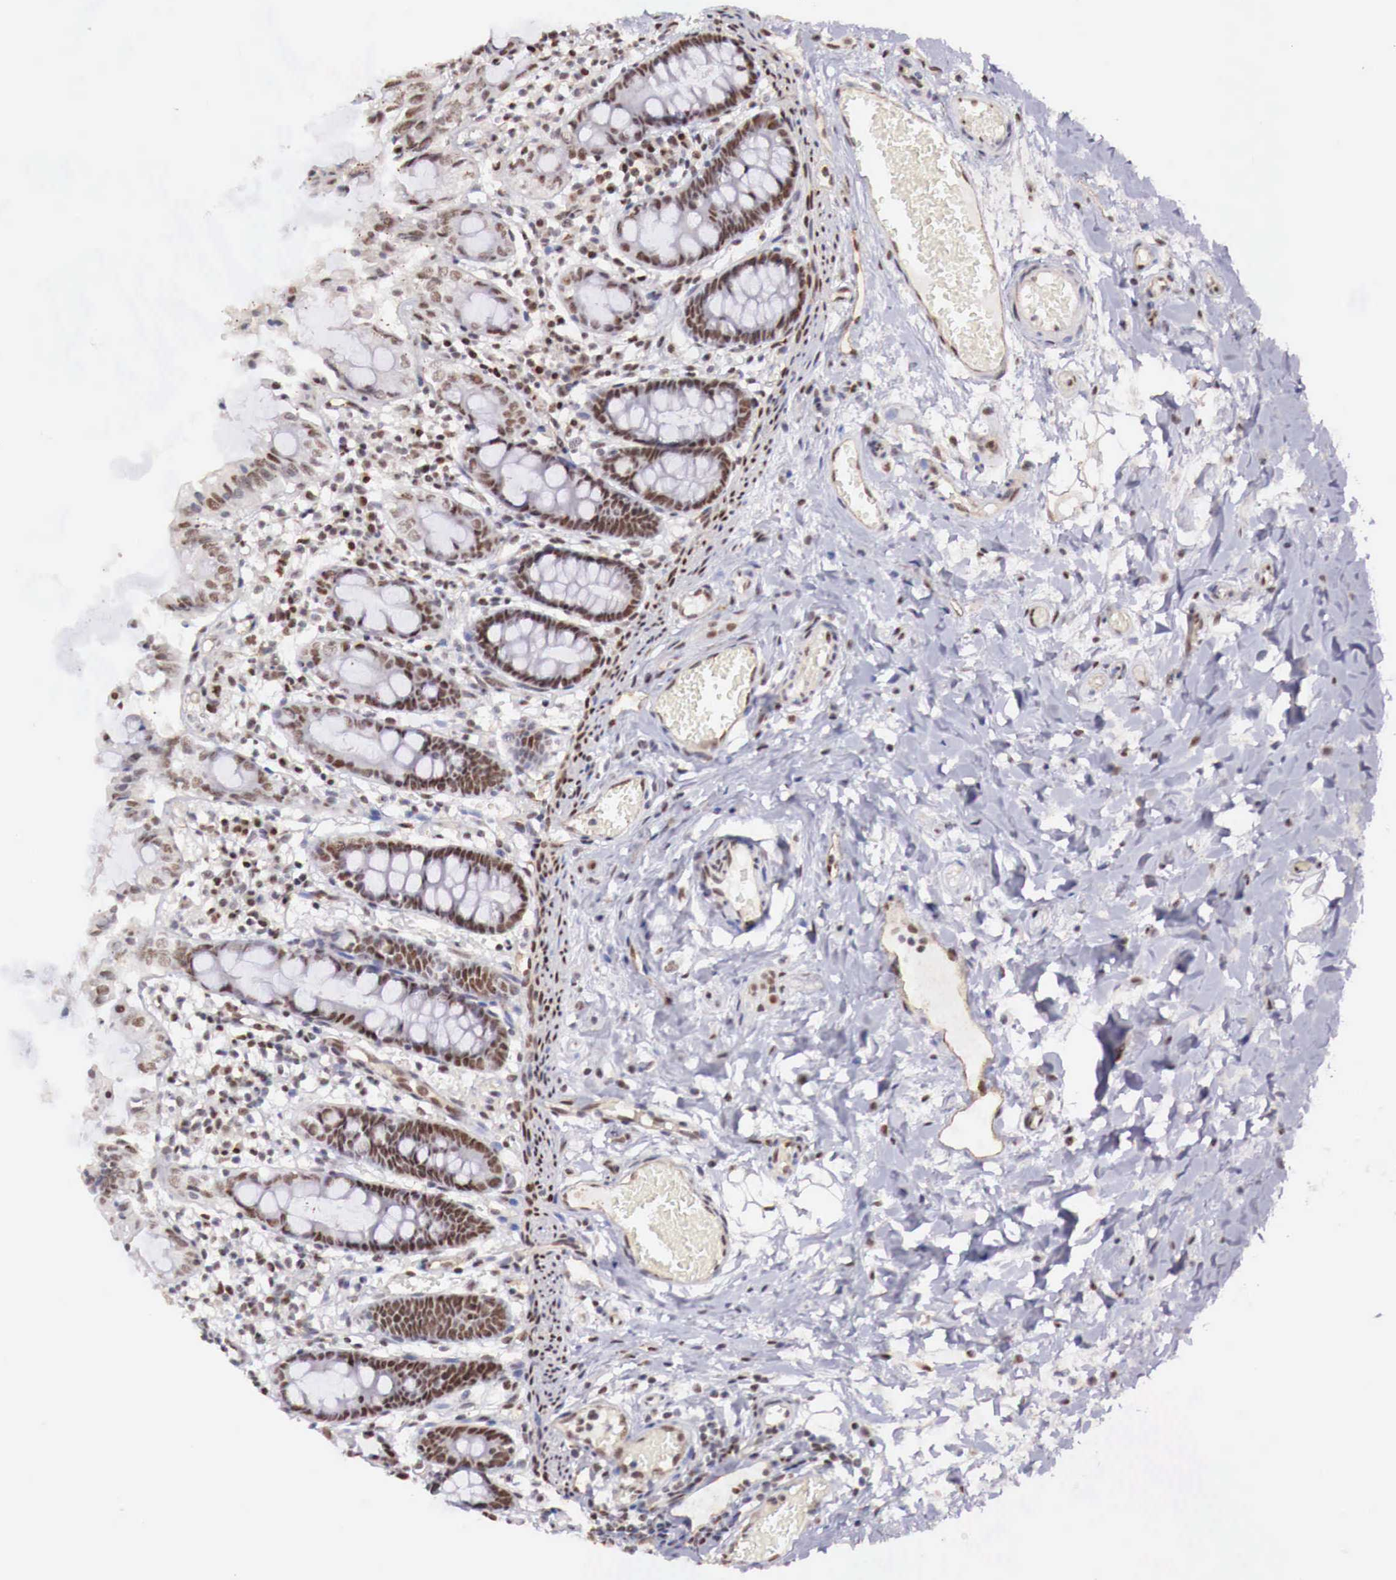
{"staining": {"intensity": "moderate", "quantity": ">75%", "location": "nuclear"}, "tissue": "colon", "cell_type": "Endothelial cells", "image_type": "normal", "snomed": [{"axis": "morphology", "description": "Normal tissue, NOS"}, {"axis": "topography", "description": "Colon"}], "caption": "The immunohistochemical stain labels moderate nuclear positivity in endothelial cells of normal colon. (IHC, brightfield microscopy, high magnification).", "gene": "FOXP2", "patient": {"sex": "male", "age": 1}}